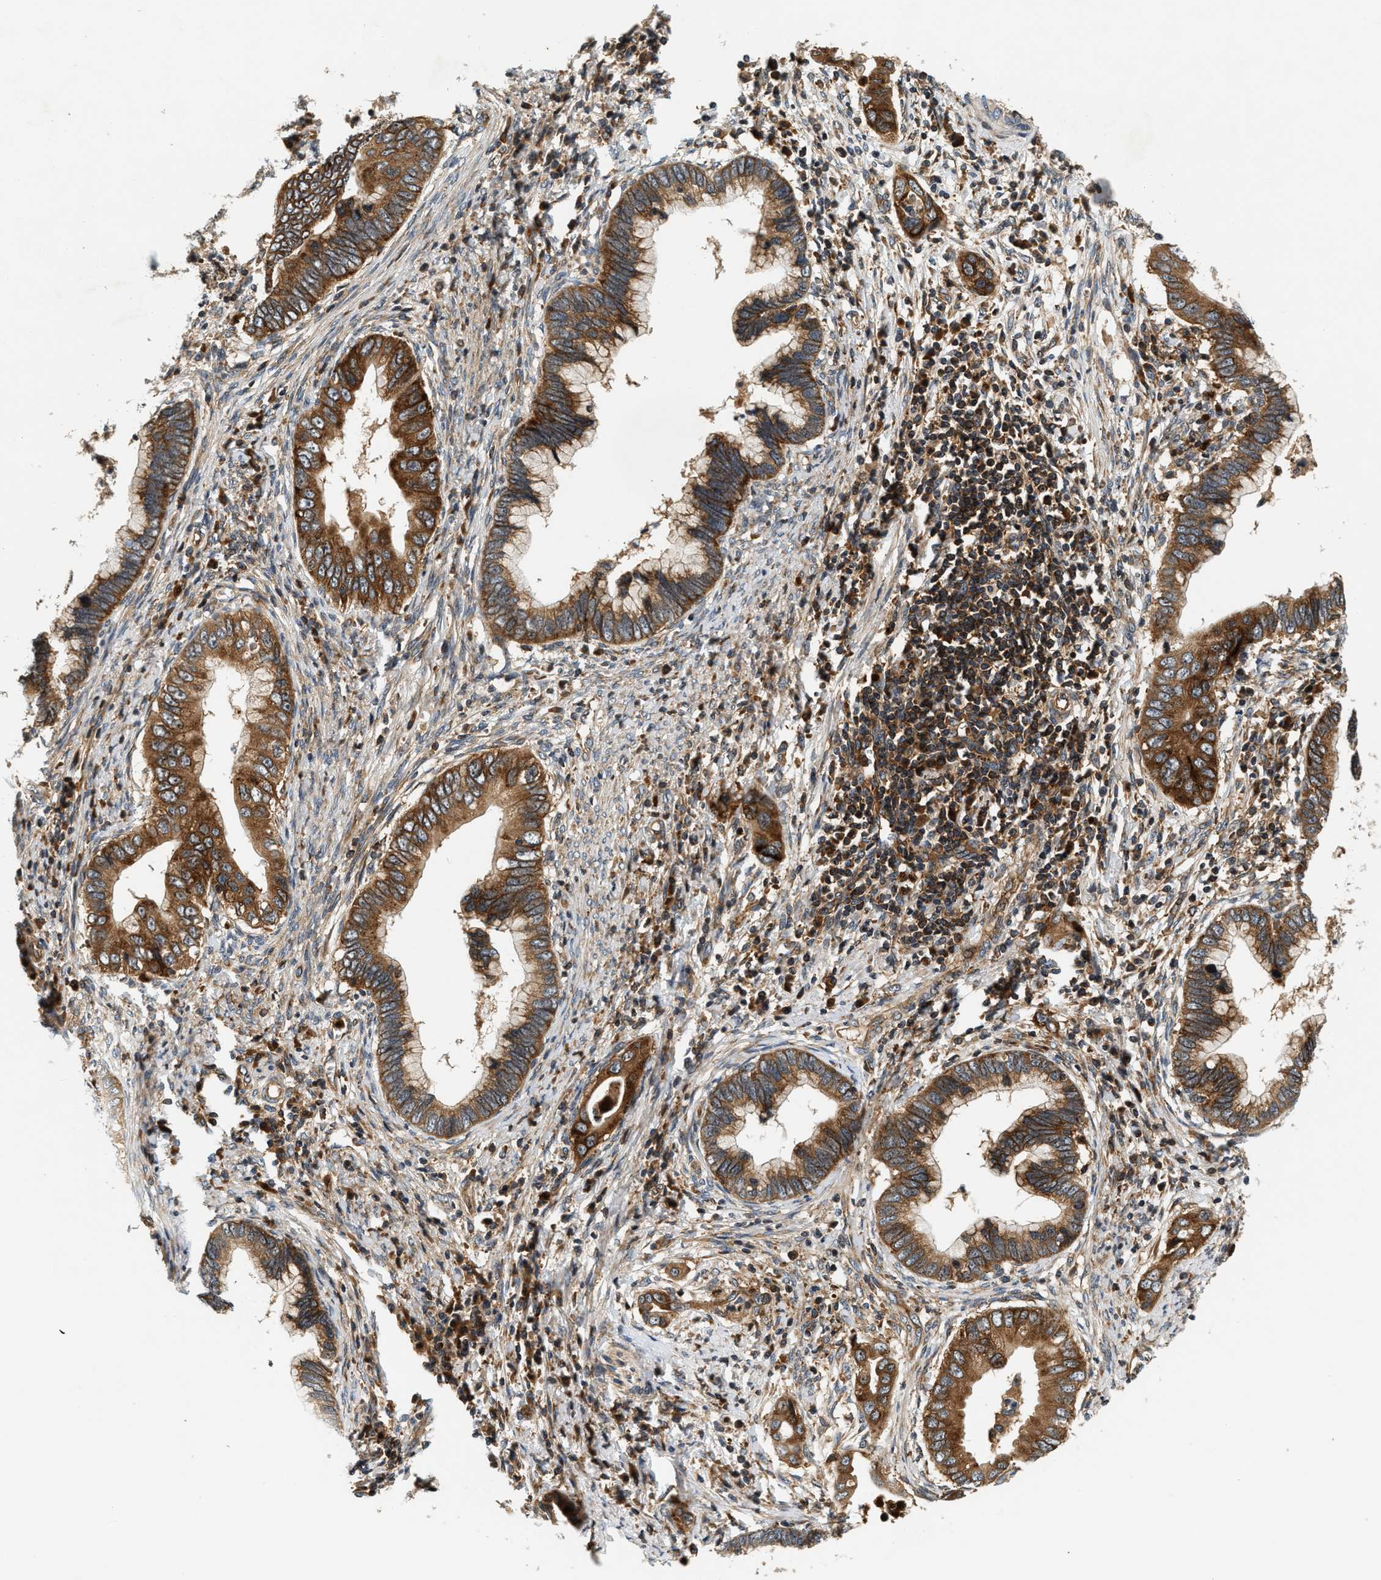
{"staining": {"intensity": "strong", "quantity": ">75%", "location": "cytoplasmic/membranous"}, "tissue": "cervical cancer", "cell_type": "Tumor cells", "image_type": "cancer", "snomed": [{"axis": "morphology", "description": "Adenocarcinoma, NOS"}, {"axis": "topography", "description": "Cervix"}], "caption": "Tumor cells show strong cytoplasmic/membranous positivity in about >75% of cells in cervical adenocarcinoma. (DAB IHC, brown staining for protein, blue staining for nuclei).", "gene": "SAMD9", "patient": {"sex": "female", "age": 44}}